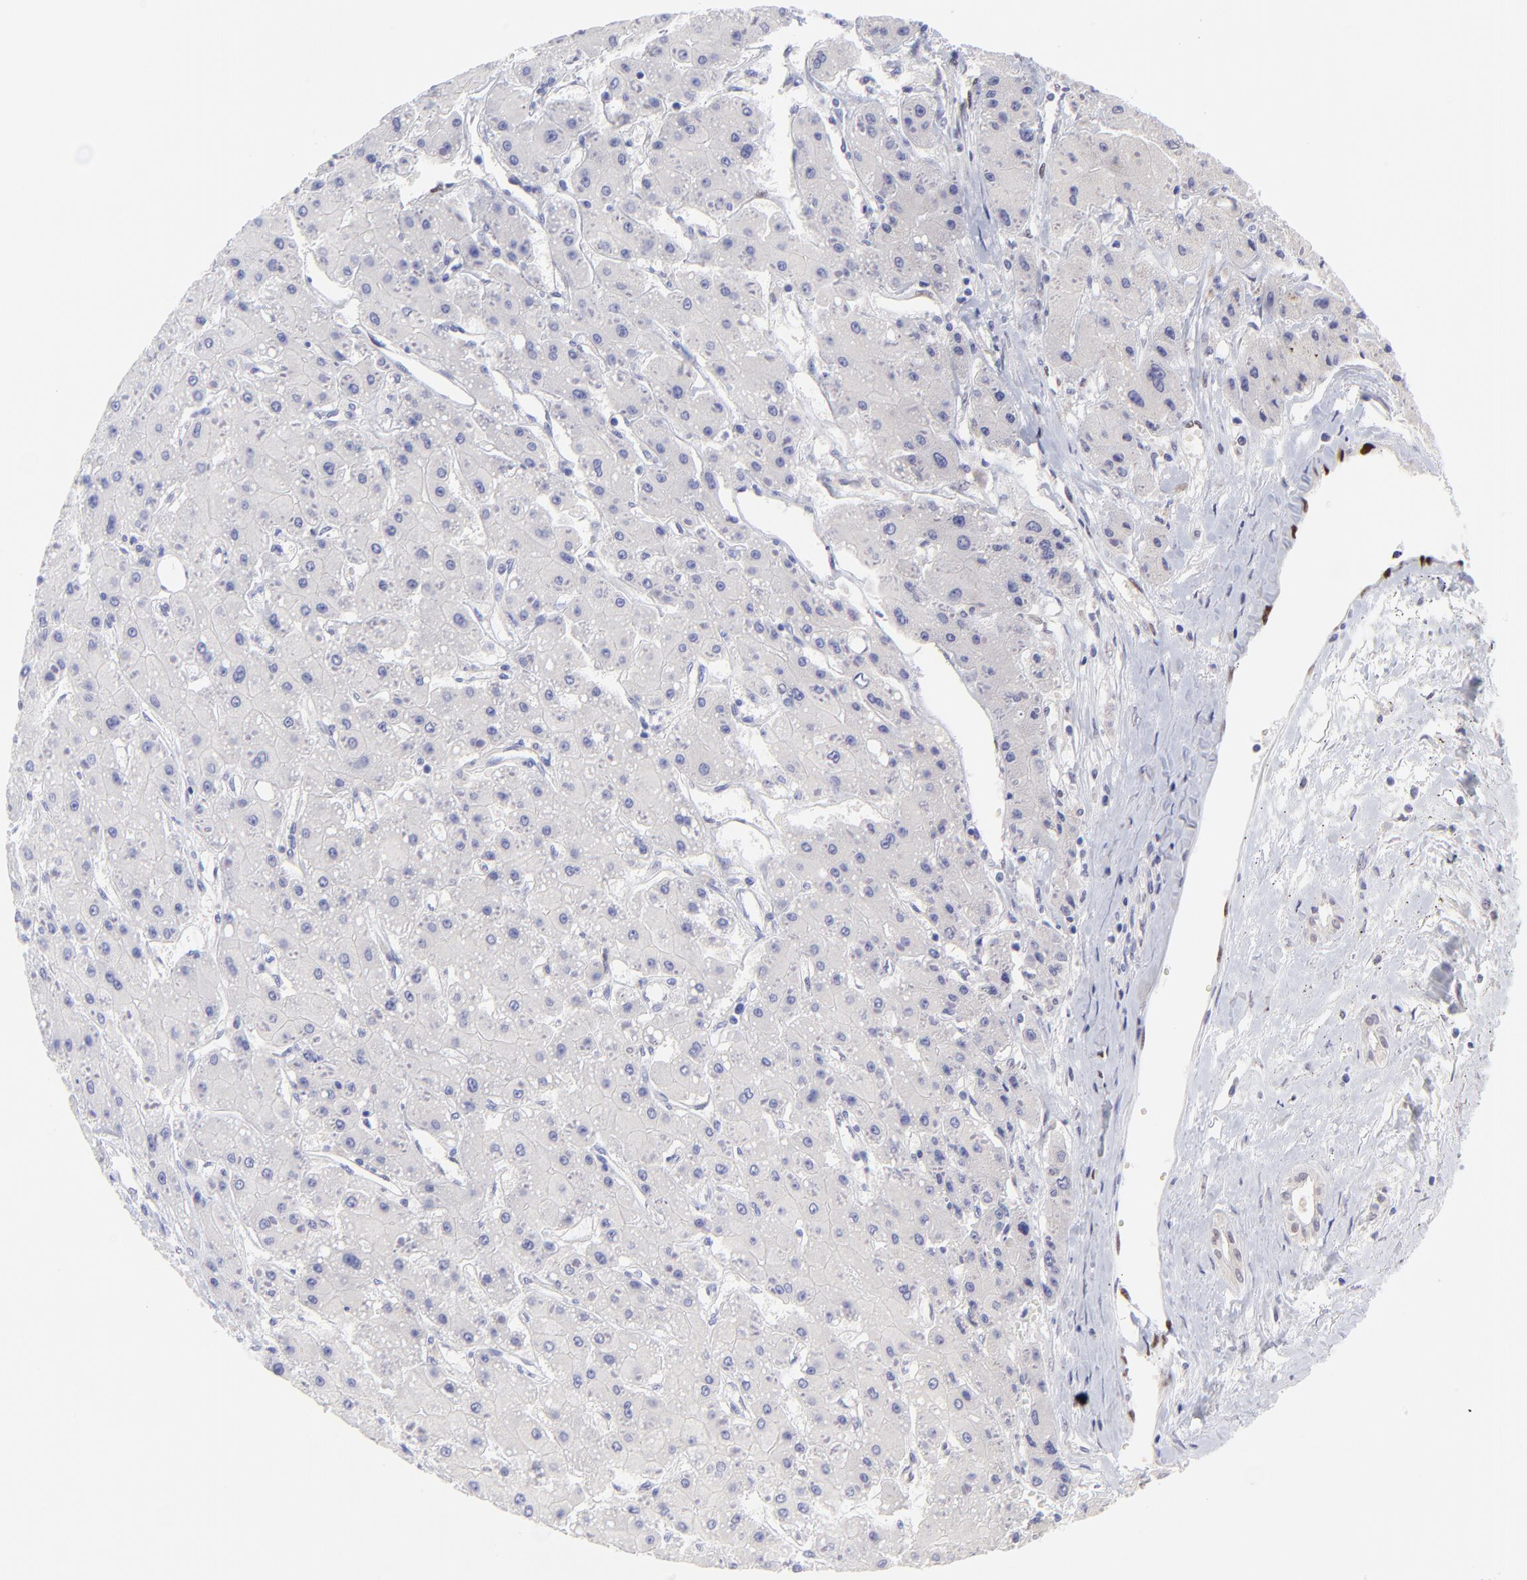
{"staining": {"intensity": "negative", "quantity": "none", "location": "none"}, "tissue": "liver cancer", "cell_type": "Tumor cells", "image_type": "cancer", "snomed": [{"axis": "morphology", "description": "Carcinoma, Hepatocellular, NOS"}, {"axis": "topography", "description": "Liver"}], "caption": "This image is of hepatocellular carcinoma (liver) stained with immunohistochemistry (IHC) to label a protein in brown with the nuclei are counter-stained blue. There is no staining in tumor cells.", "gene": "KLF4", "patient": {"sex": "female", "age": 52}}